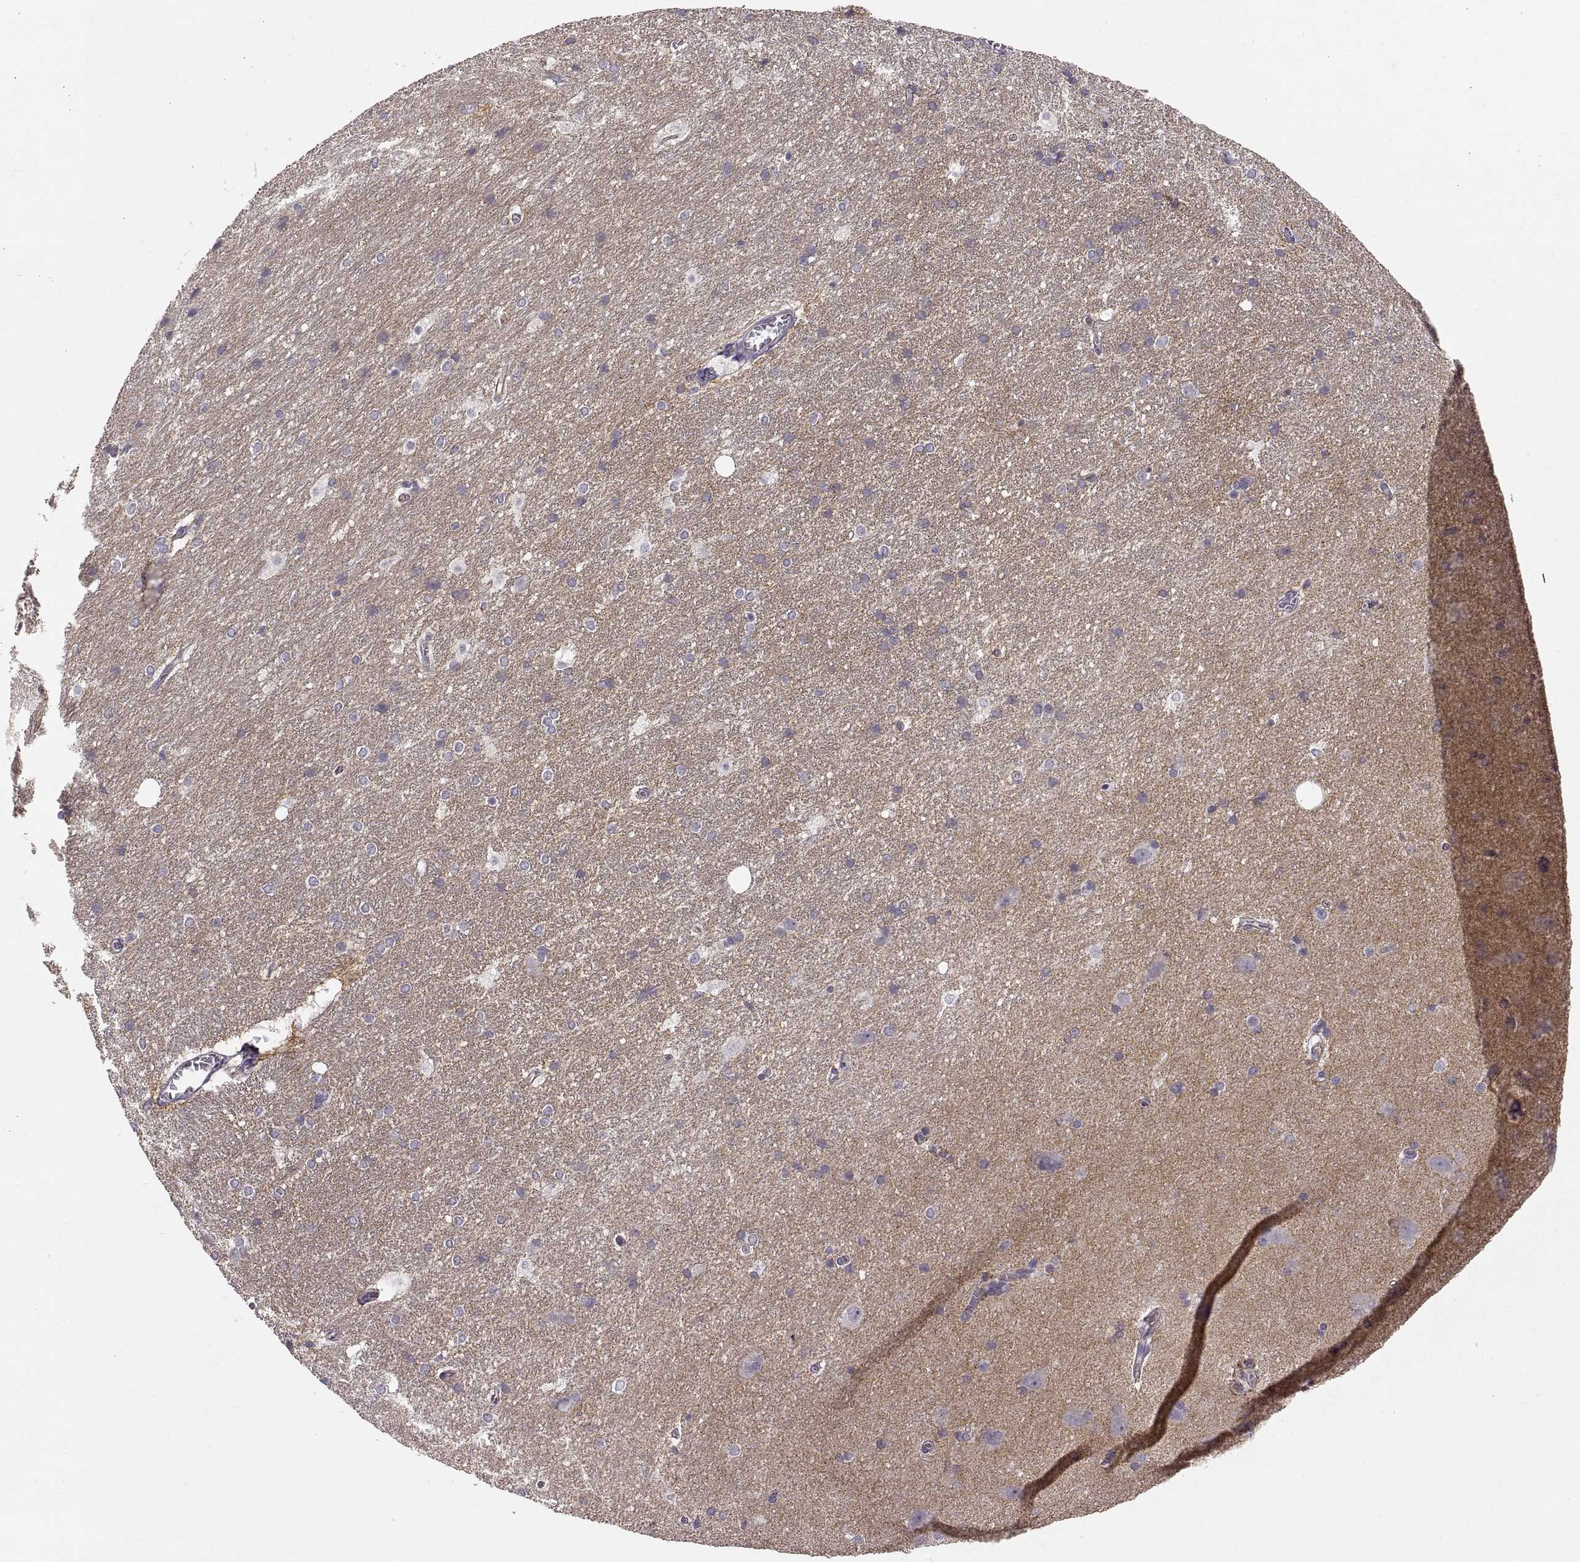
{"staining": {"intensity": "negative", "quantity": "none", "location": "none"}, "tissue": "hippocampus", "cell_type": "Glial cells", "image_type": "normal", "snomed": [{"axis": "morphology", "description": "Normal tissue, NOS"}, {"axis": "topography", "description": "Cerebral cortex"}, {"axis": "topography", "description": "Hippocampus"}], "caption": "This is an IHC photomicrograph of normal hippocampus. There is no staining in glial cells.", "gene": "CDH2", "patient": {"sex": "female", "age": 19}}